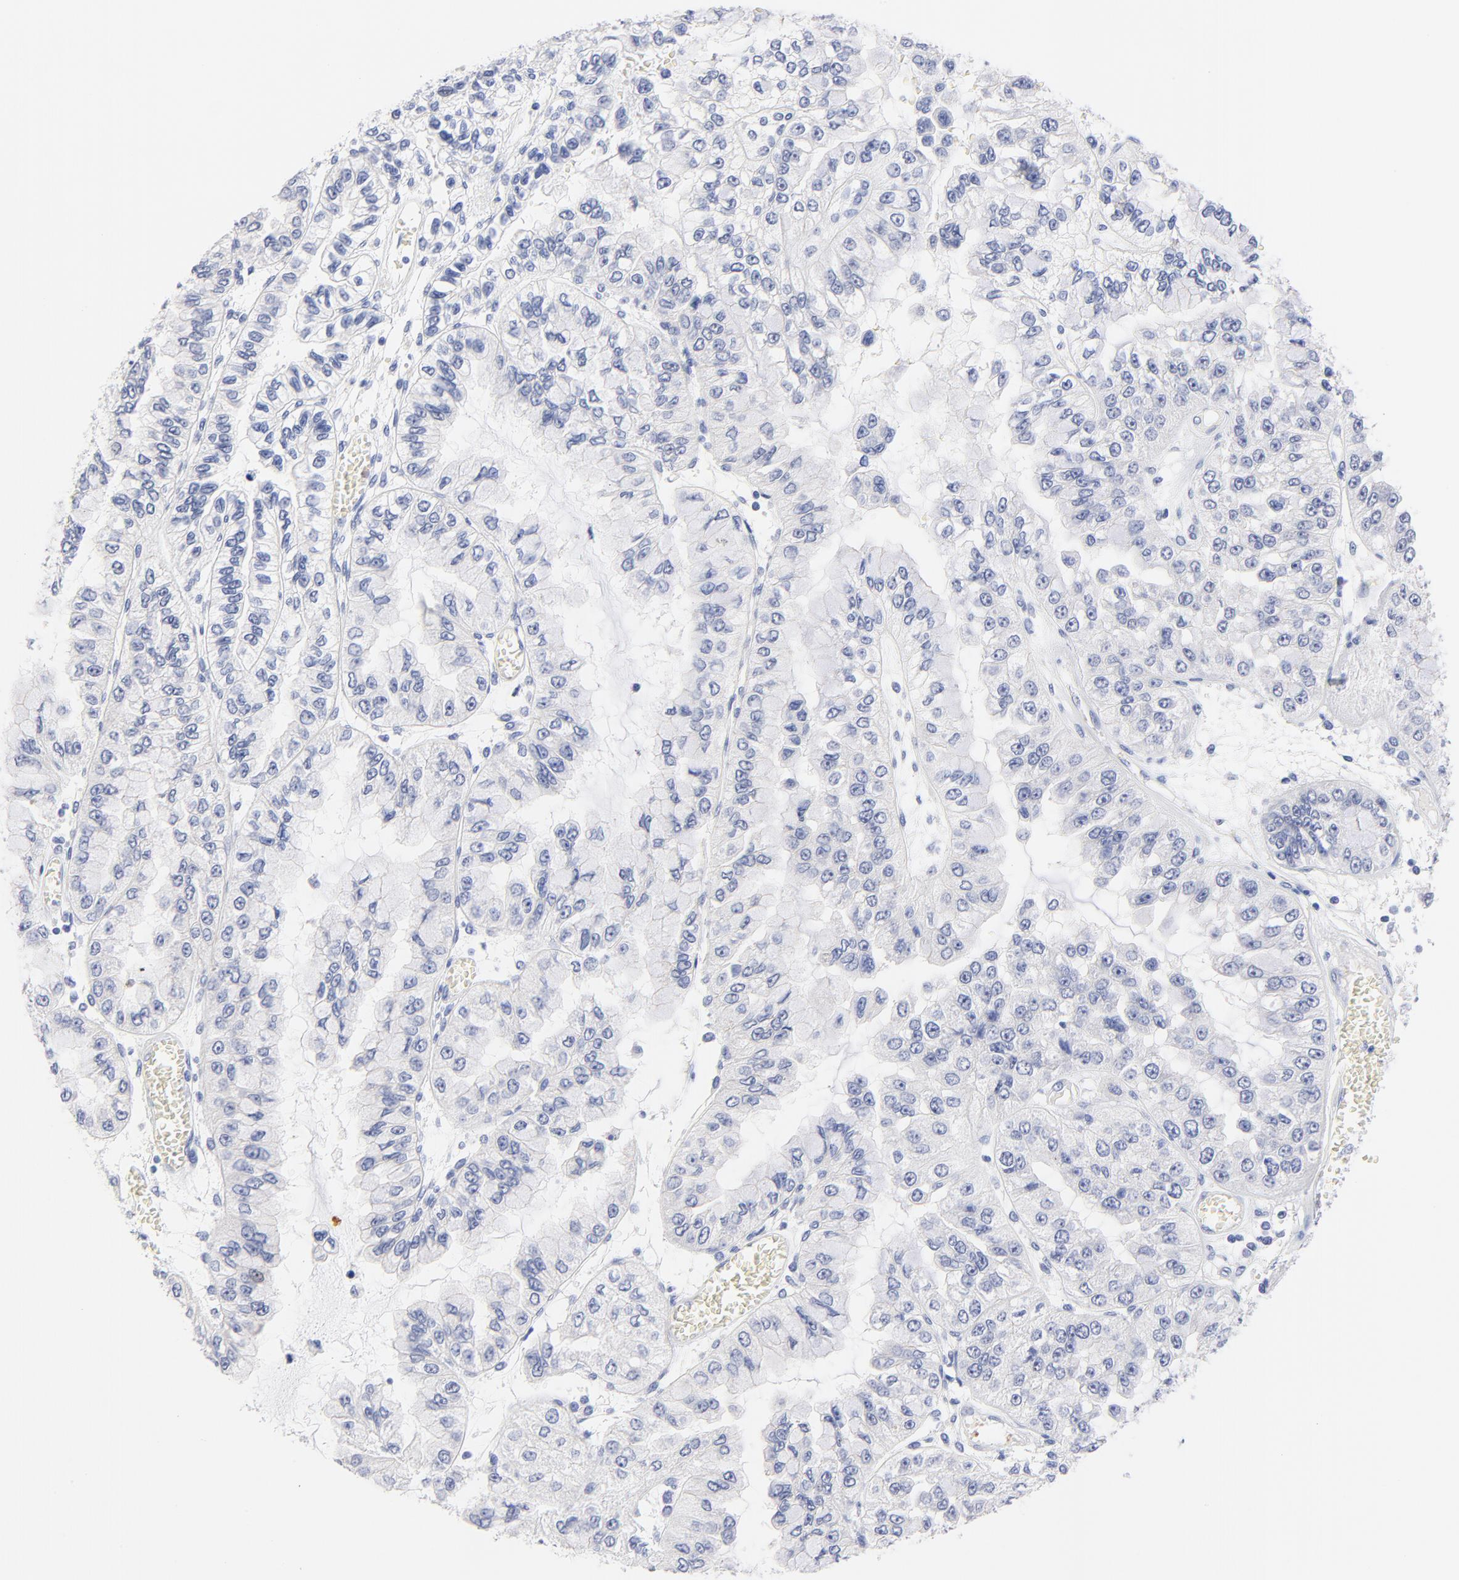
{"staining": {"intensity": "negative", "quantity": "none", "location": "none"}, "tissue": "liver cancer", "cell_type": "Tumor cells", "image_type": "cancer", "snomed": [{"axis": "morphology", "description": "Cholangiocarcinoma"}, {"axis": "topography", "description": "Liver"}], "caption": "Cholangiocarcinoma (liver) was stained to show a protein in brown. There is no significant expression in tumor cells. (IHC, brightfield microscopy, high magnification).", "gene": "FAM117B", "patient": {"sex": "female", "age": 79}}